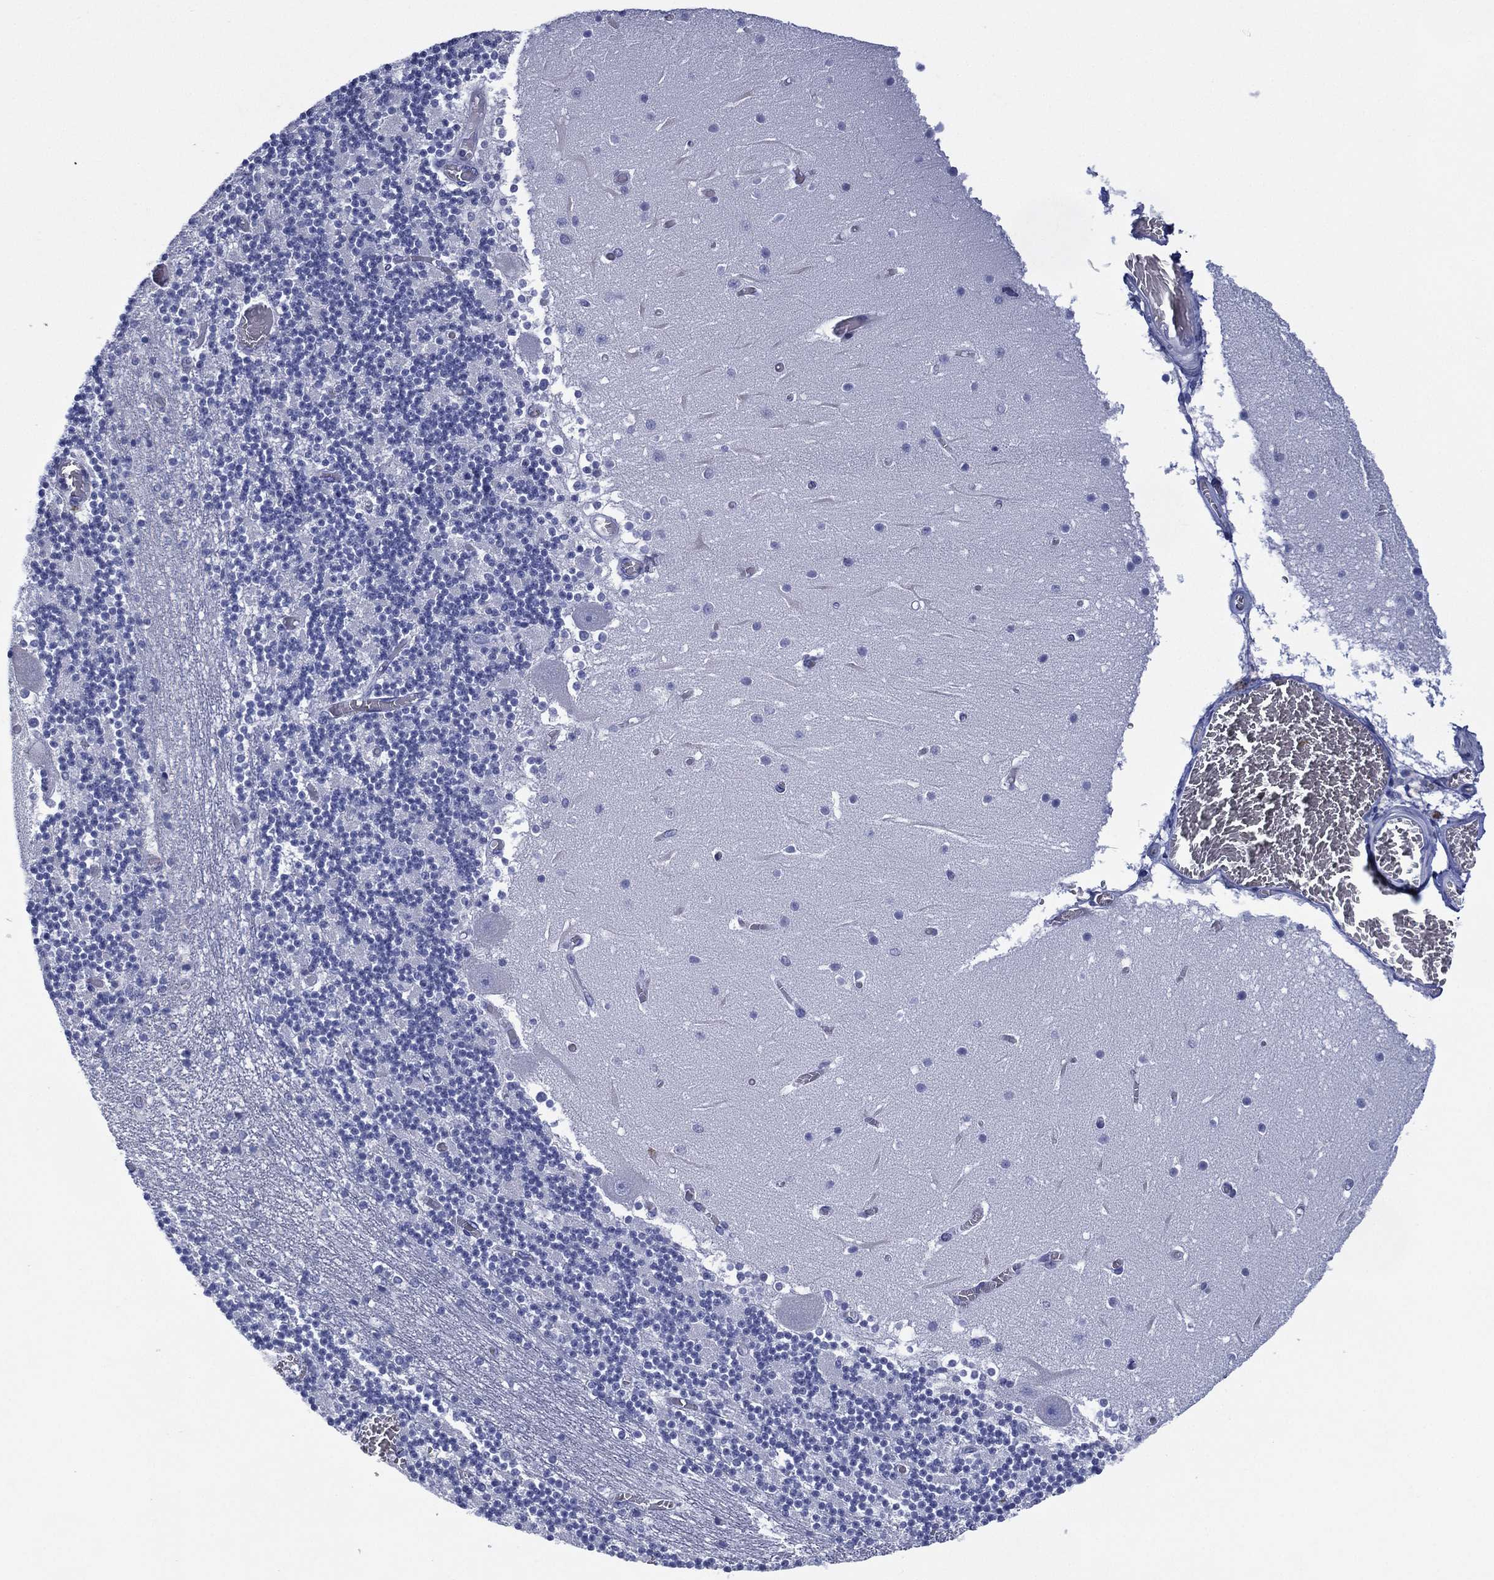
{"staining": {"intensity": "negative", "quantity": "none", "location": "none"}, "tissue": "cerebellum", "cell_type": "Cells in granular layer", "image_type": "normal", "snomed": [{"axis": "morphology", "description": "Normal tissue, NOS"}, {"axis": "topography", "description": "Cerebellum"}], "caption": "Protein analysis of unremarkable cerebellum shows no significant staining in cells in granular layer. (DAB IHC with hematoxylin counter stain).", "gene": "SIGLECL1", "patient": {"sex": "female", "age": 28}}